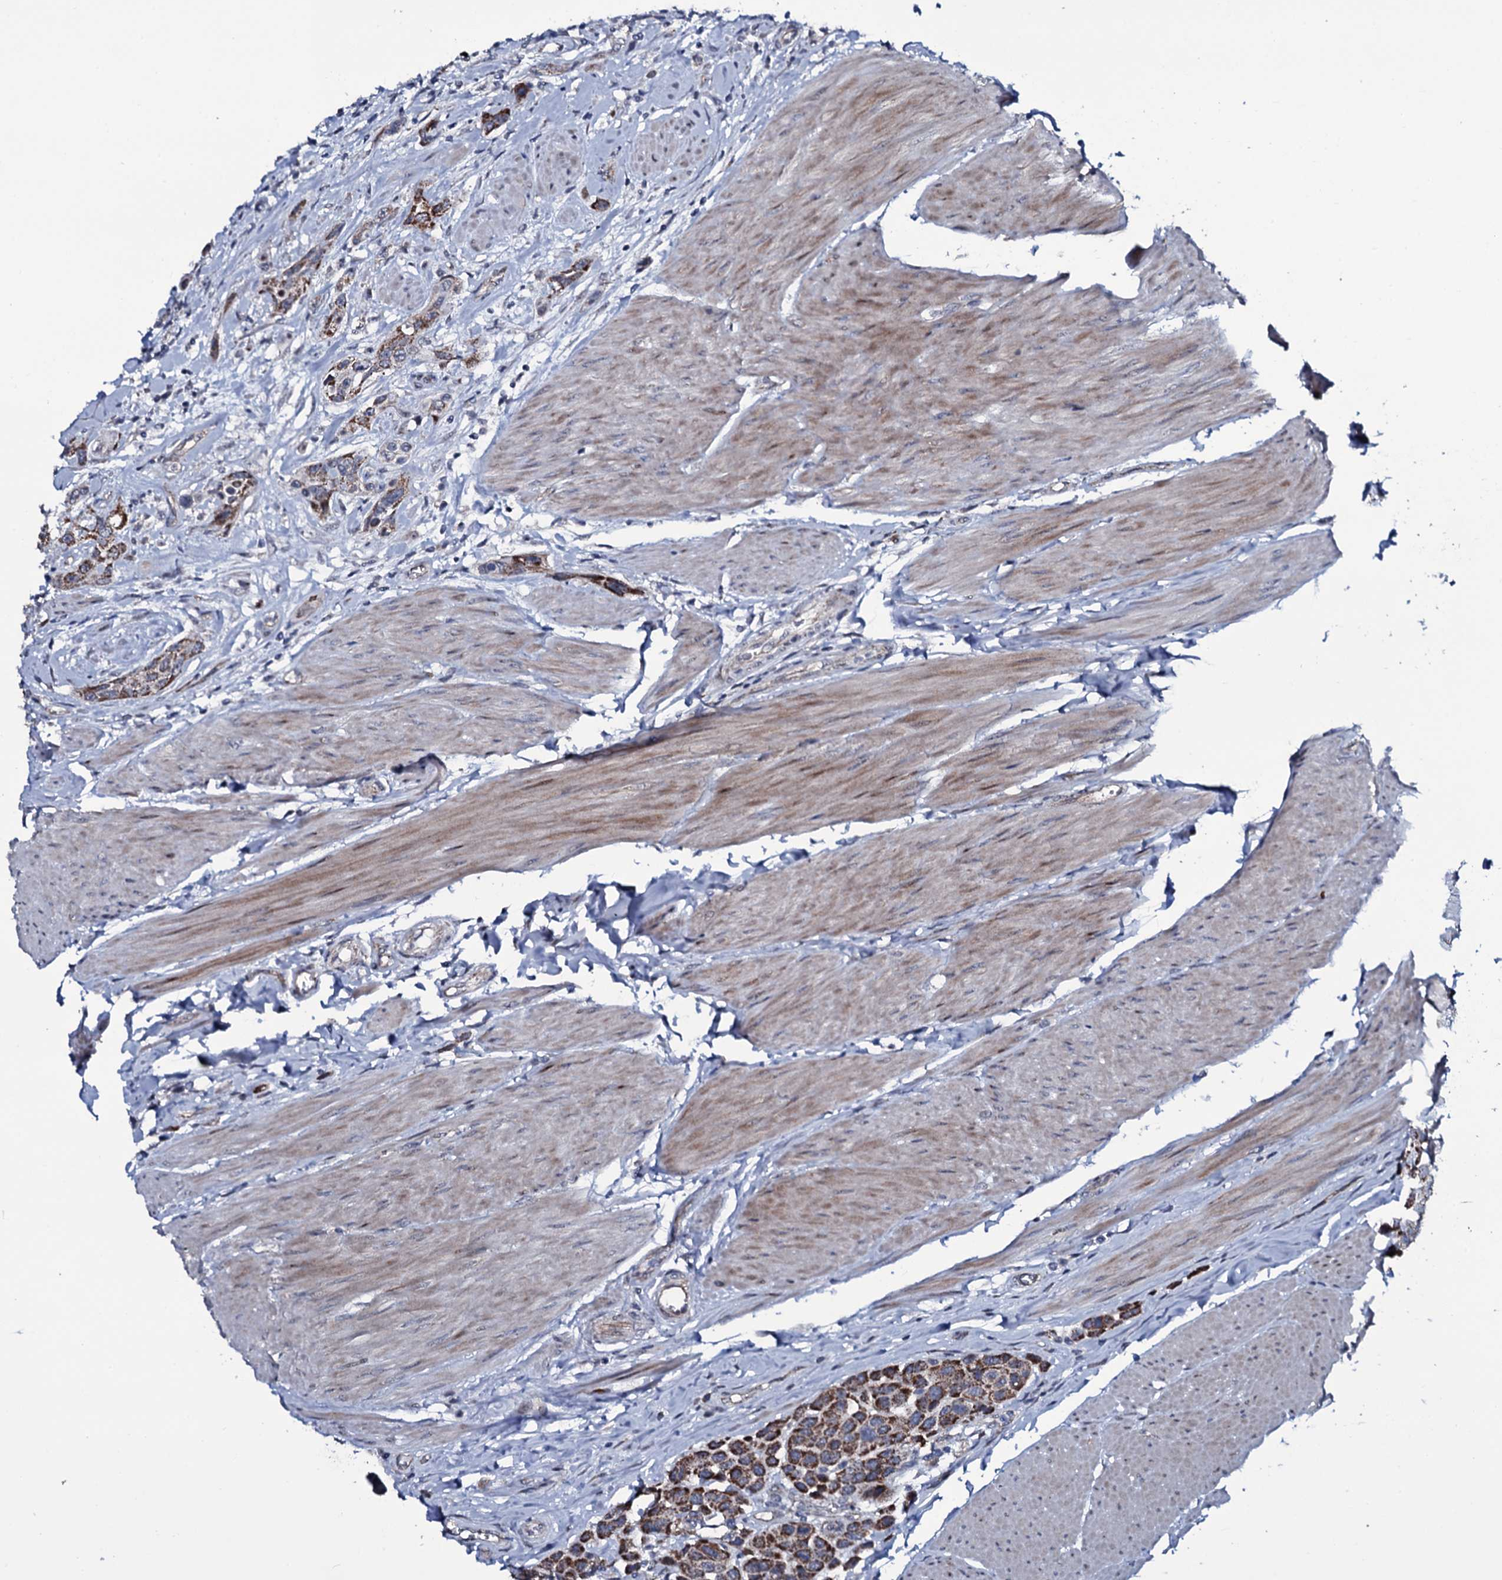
{"staining": {"intensity": "strong", "quantity": ">75%", "location": "cytoplasmic/membranous"}, "tissue": "urothelial cancer", "cell_type": "Tumor cells", "image_type": "cancer", "snomed": [{"axis": "morphology", "description": "Urothelial carcinoma, High grade"}, {"axis": "topography", "description": "Urinary bladder"}], "caption": "Immunohistochemical staining of human urothelial carcinoma (high-grade) displays high levels of strong cytoplasmic/membranous protein expression in approximately >75% of tumor cells. (IHC, brightfield microscopy, high magnification).", "gene": "WIPF3", "patient": {"sex": "male", "age": 50}}